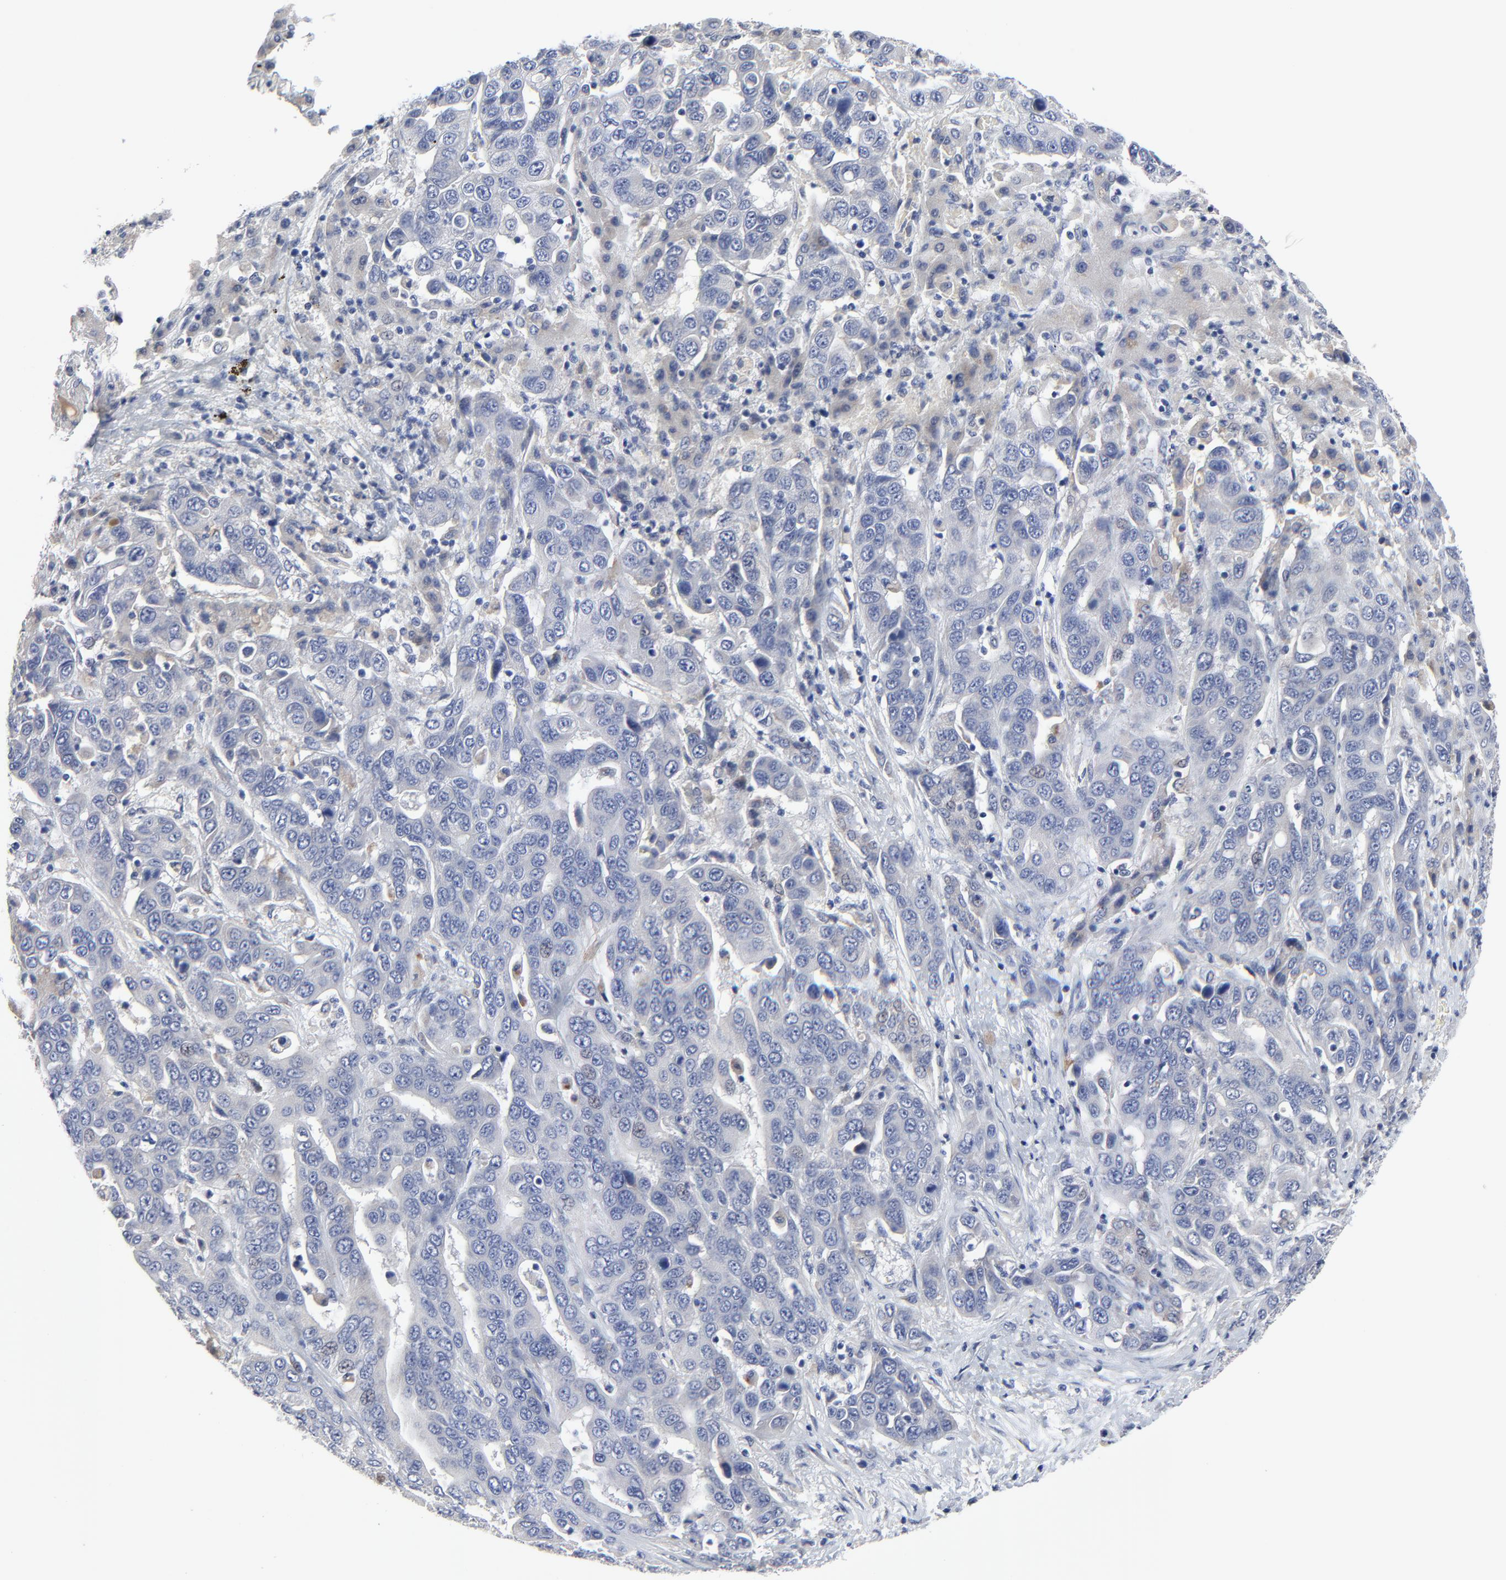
{"staining": {"intensity": "negative", "quantity": "none", "location": "none"}, "tissue": "liver cancer", "cell_type": "Tumor cells", "image_type": "cancer", "snomed": [{"axis": "morphology", "description": "Cholangiocarcinoma"}, {"axis": "topography", "description": "Liver"}], "caption": "Liver cancer (cholangiocarcinoma) was stained to show a protein in brown. There is no significant expression in tumor cells. Nuclei are stained in blue.", "gene": "DHRSX", "patient": {"sex": "female", "age": 52}}